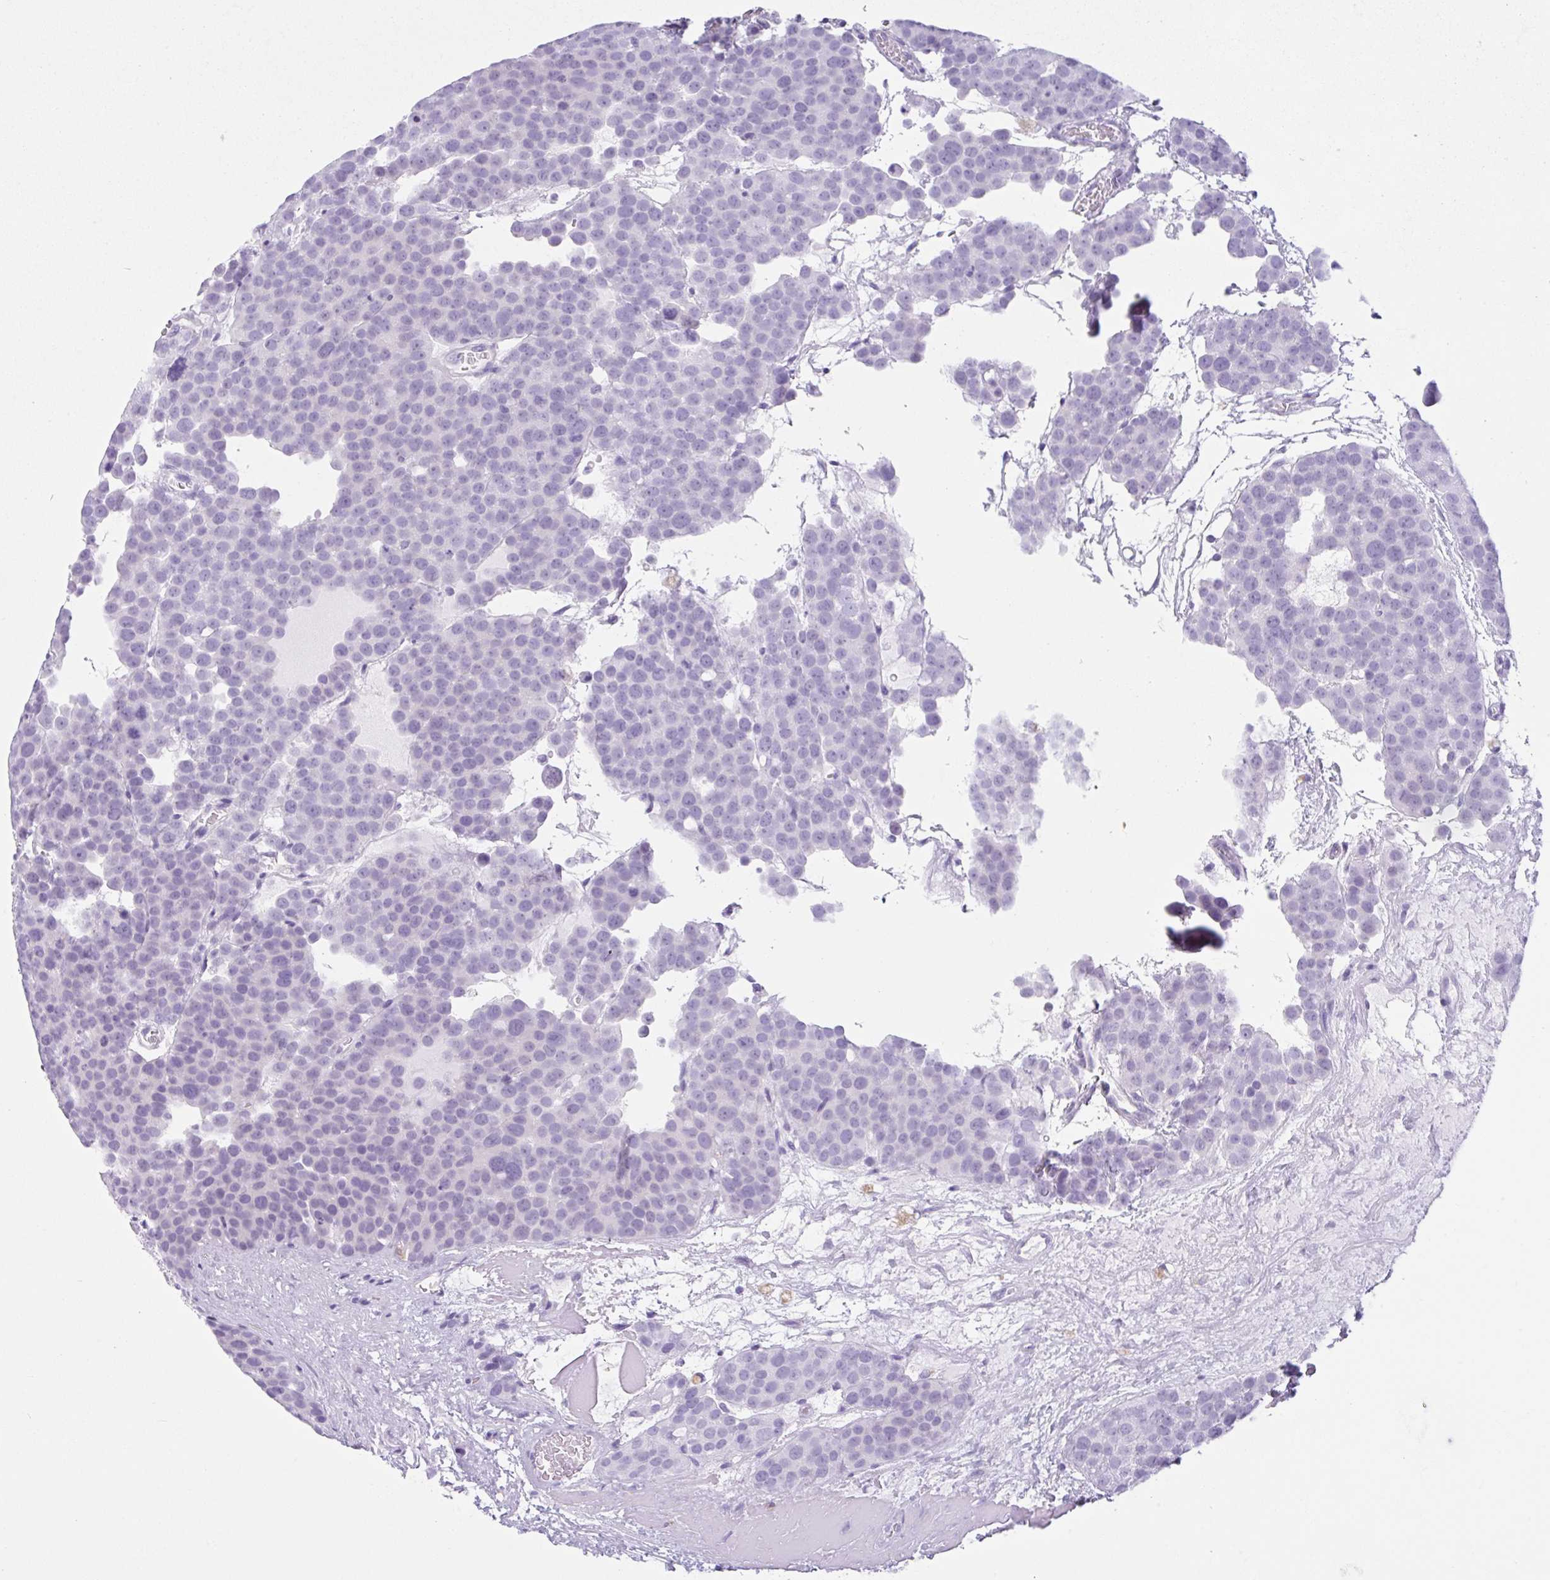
{"staining": {"intensity": "negative", "quantity": "none", "location": "none"}, "tissue": "testis cancer", "cell_type": "Tumor cells", "image_type": "cancer", "snomed": [{"axis": "morphology", "description": "Seminoma, NOS"}, {"axis": "topography", "description": "Testis"}], "caption": "Histopathology image shows no protein expression in tumor cells of testis cancer (seminoma) tissue.", "gene": "CTSE", "patient": {"sex": "male", "age": 71}}